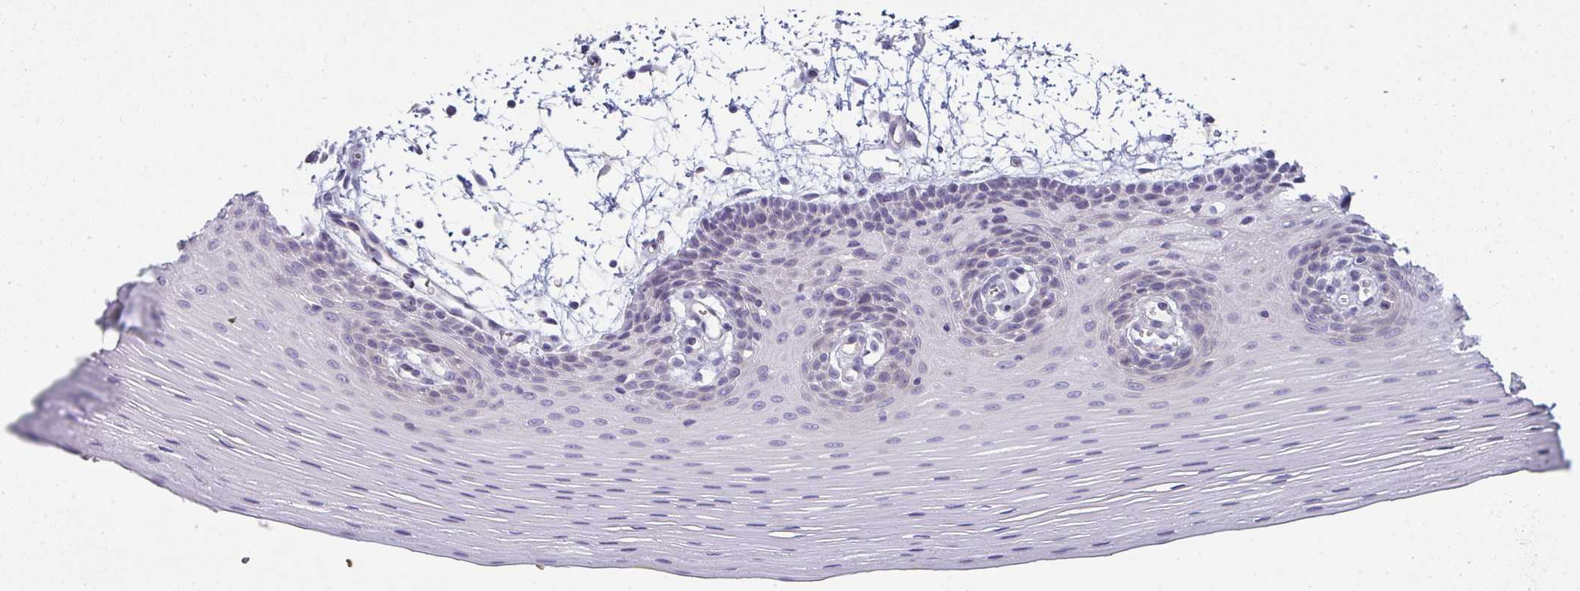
{"staining": {"intensity": "negative", "quantity": "none", "location": "none"}, "tissue": "oral mucosa", "cell_type": "Squamous epithelial cells", "image_type": "normal", "snomed": [{"axis": "morphology", "description": "Normal tissue, NOS"}, {"axis": "topography", "description": "Oral tissue"}], "caption": "There is no significant staining in squamous epithelial cells of oral mucosa. (IHC, brightfield microscopy, high magnification).", "gene": "SHB", "patient": {"sex": "female", "age": 81}}